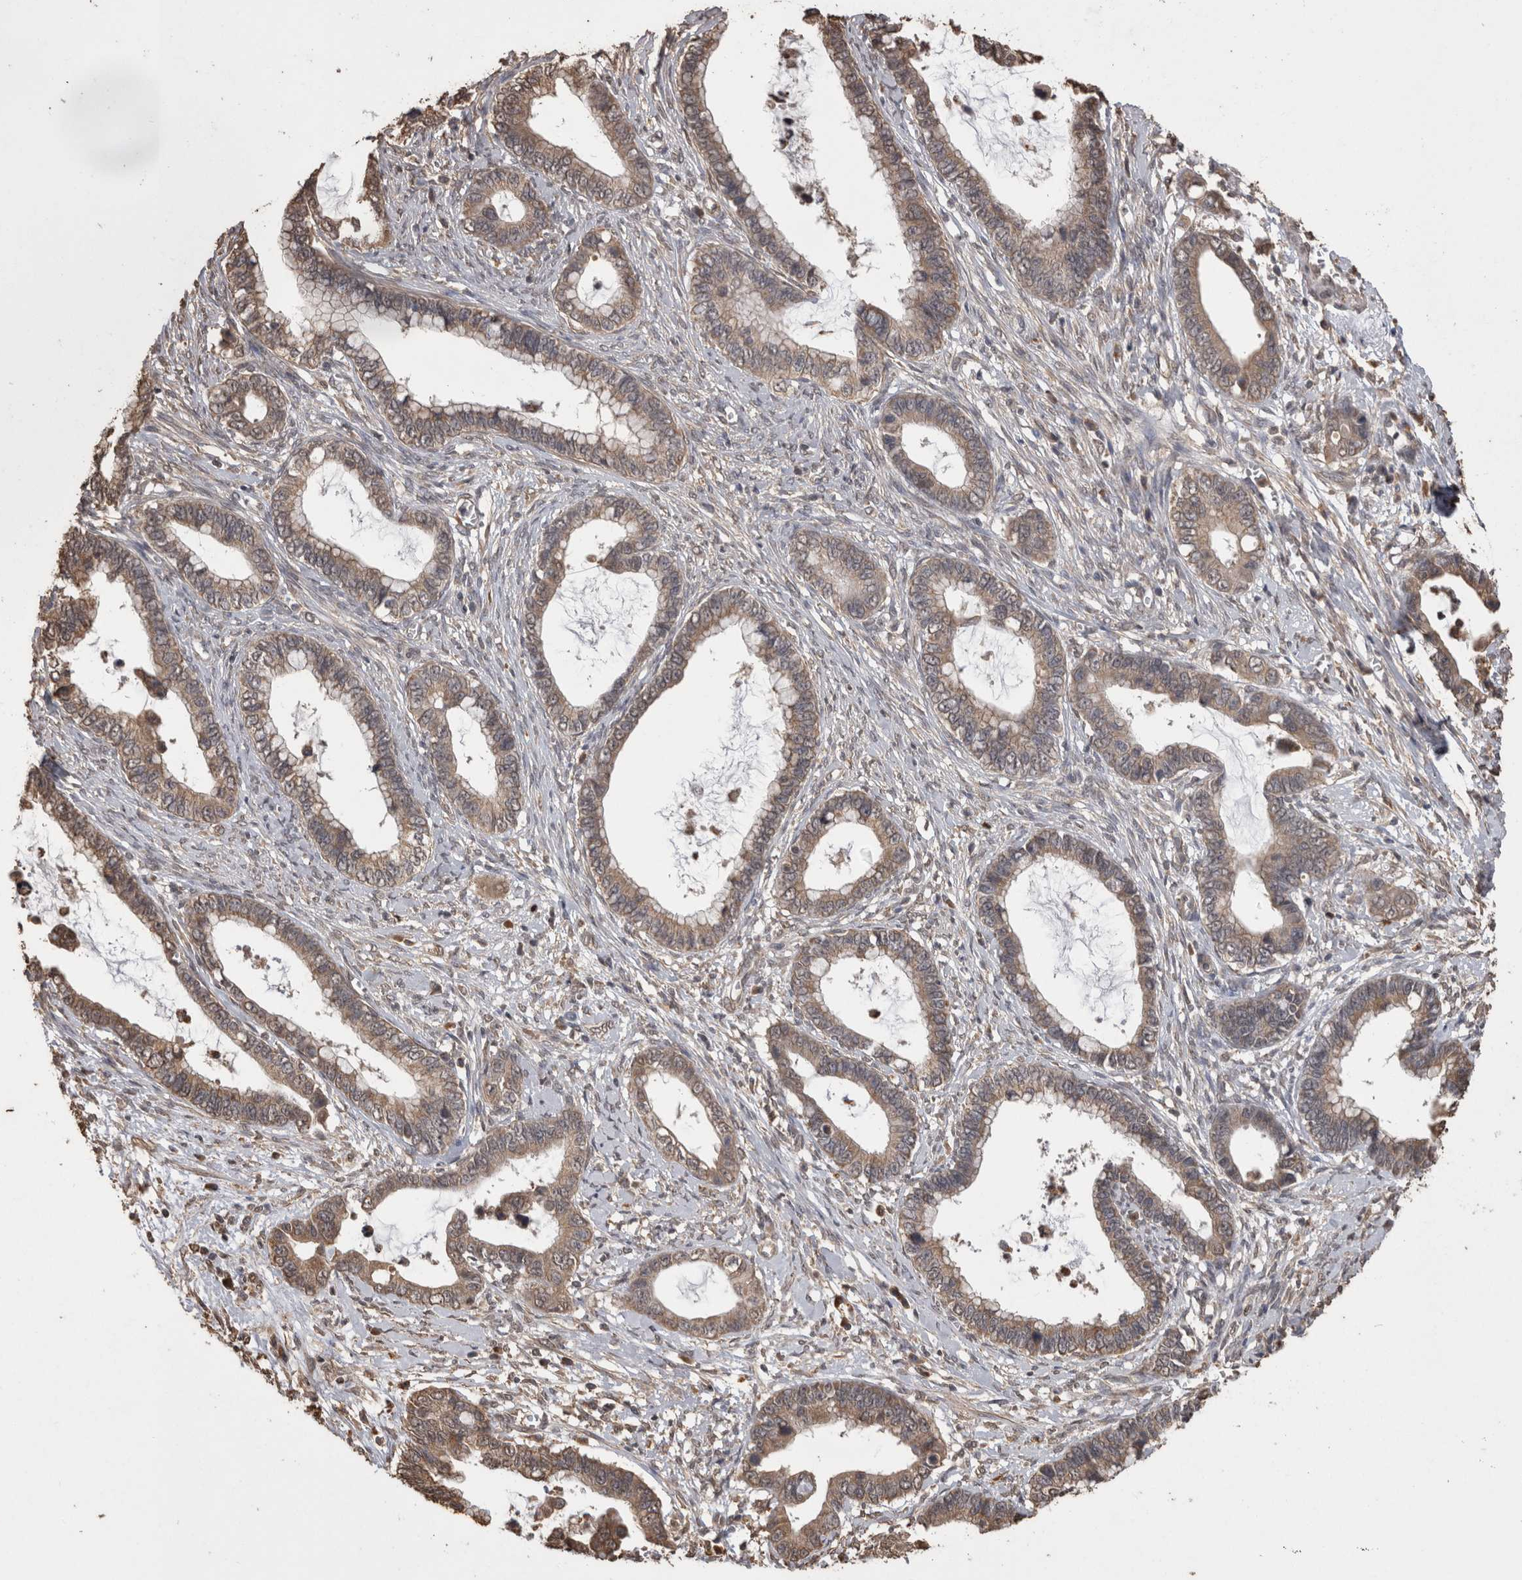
{"staining": {"intensity": "moderate", "quantity": ">75%", "location": "cytoplasmic/membranous"}, "tissue": "cervical cancer", "cell_type": "Tumor cells", "image_type": "cancer", "snomed": [{"axis": "morphology", "description": "Adenocarcinoma, NOS"}, {"axis": "topography", "description": "Cervix"}], "caption": "High-magnification brightfield microscopy of cervical adenocarcinoma stained with DAB (brown) and counterstained with hematoxylin (blue). tumor cells exhibit moderate cytoplasmic/membranous staining is seen in approximately>75% of cells.", "gene": "SOCS5", "patient": {"sex": "female", "age": 44}}